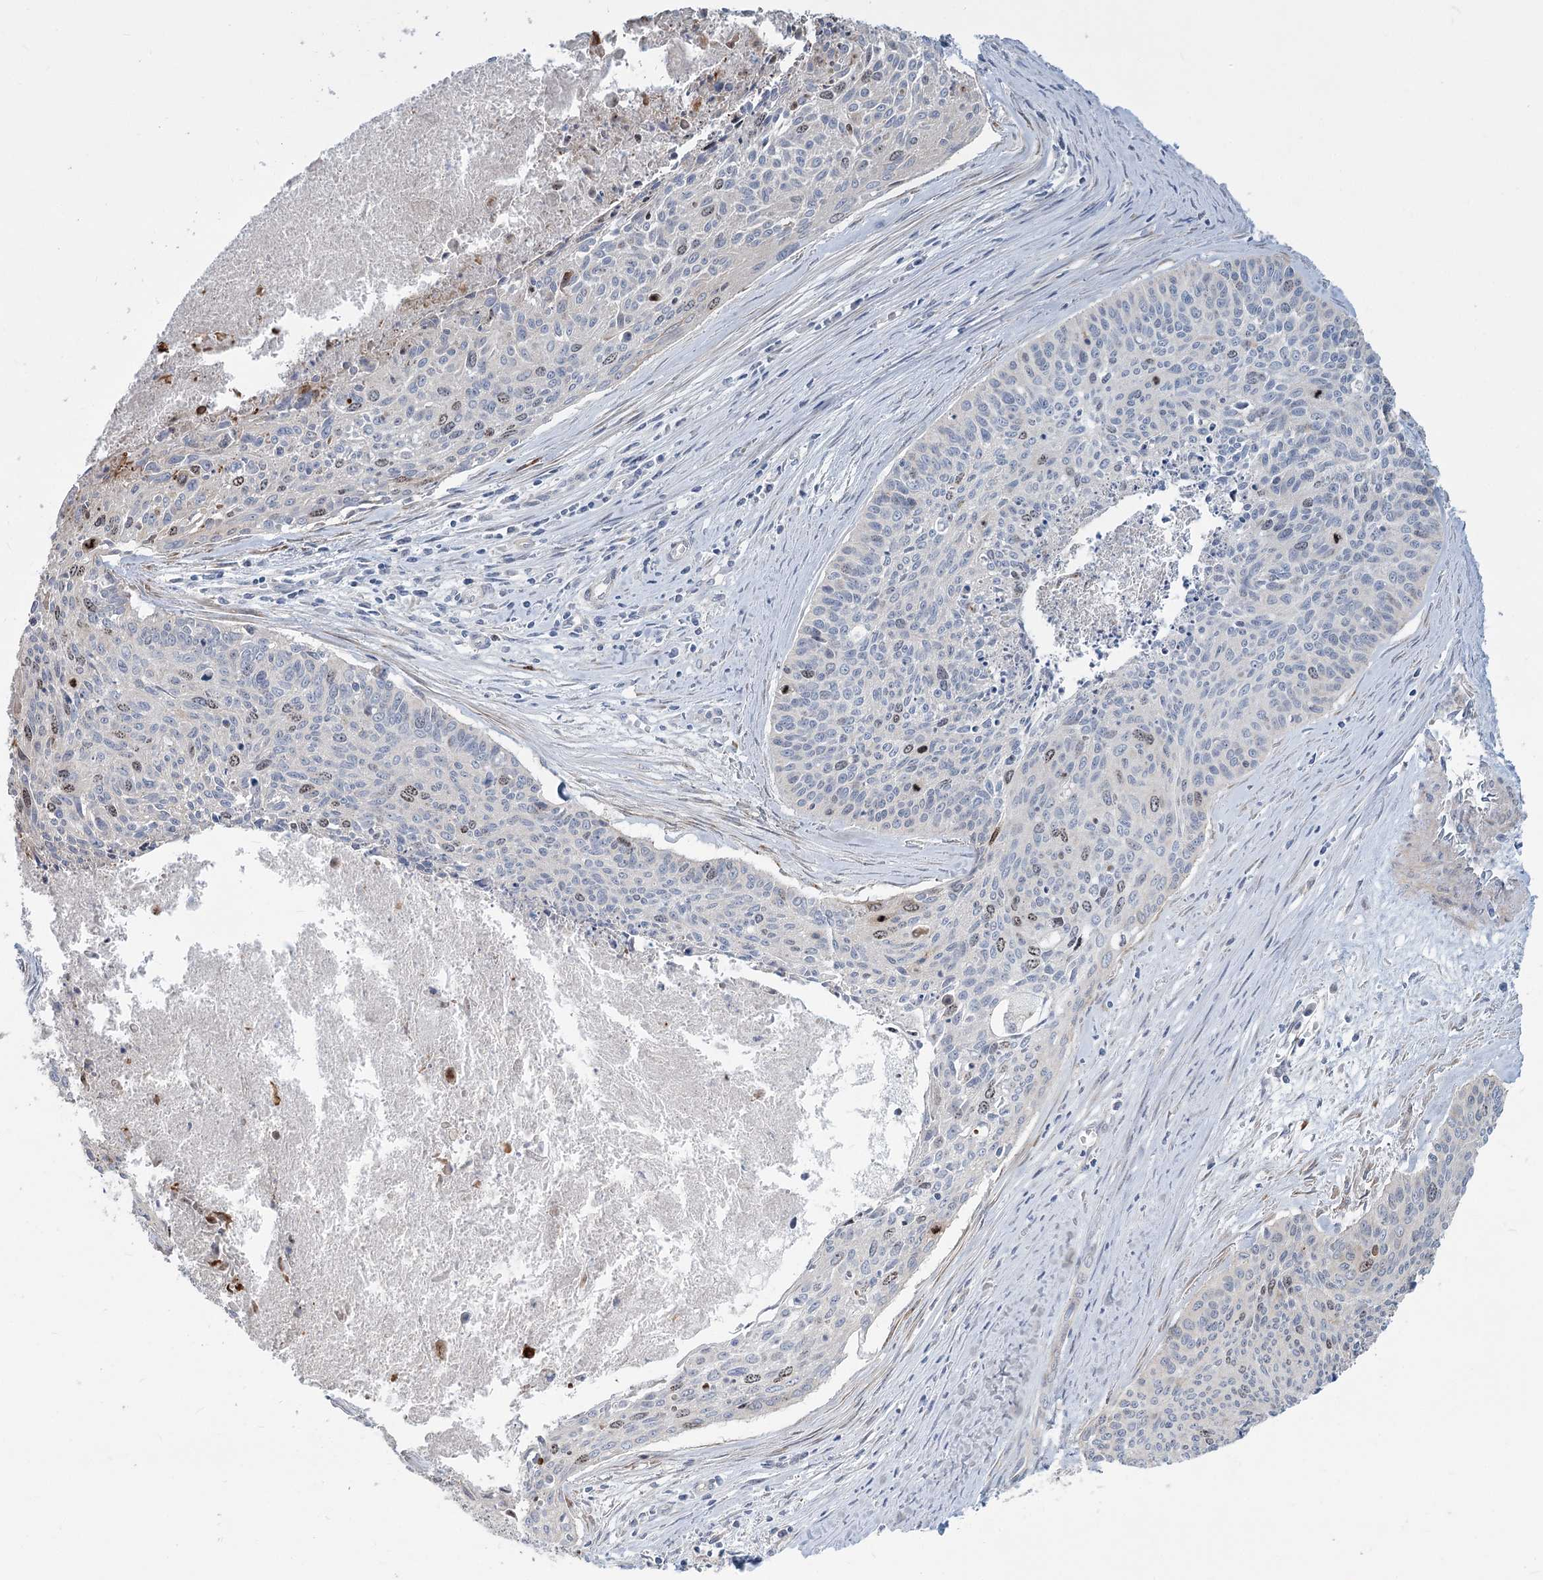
{"staining": {"intensity": "weak", "quantity": "25%-75%", "location": "cytoplasmic/membranous"}, "tissue": "cervical cancer", "cell_type": "Tumor cells", "image_type": "cancer", "snomed": [{"axis": "morphology", "description": "Squamous cell carcinoma, NOS"}, {"axis": "topography", "description": "Cervix"}], "caption": "The image reveals immunohistochemical staining of cervical cancer (squamous cell carcinoma). There is weak cytoplasmic/membranous positivity is seen in approximately 25%-75% of tumor cells. The staining is performed using DAB brown chromogen to label protein expression. The nuclei are counter-stained blue using hematoxylin.", "gene": "ABITRAM", "patient": {"sex": "female", "age": 55}}